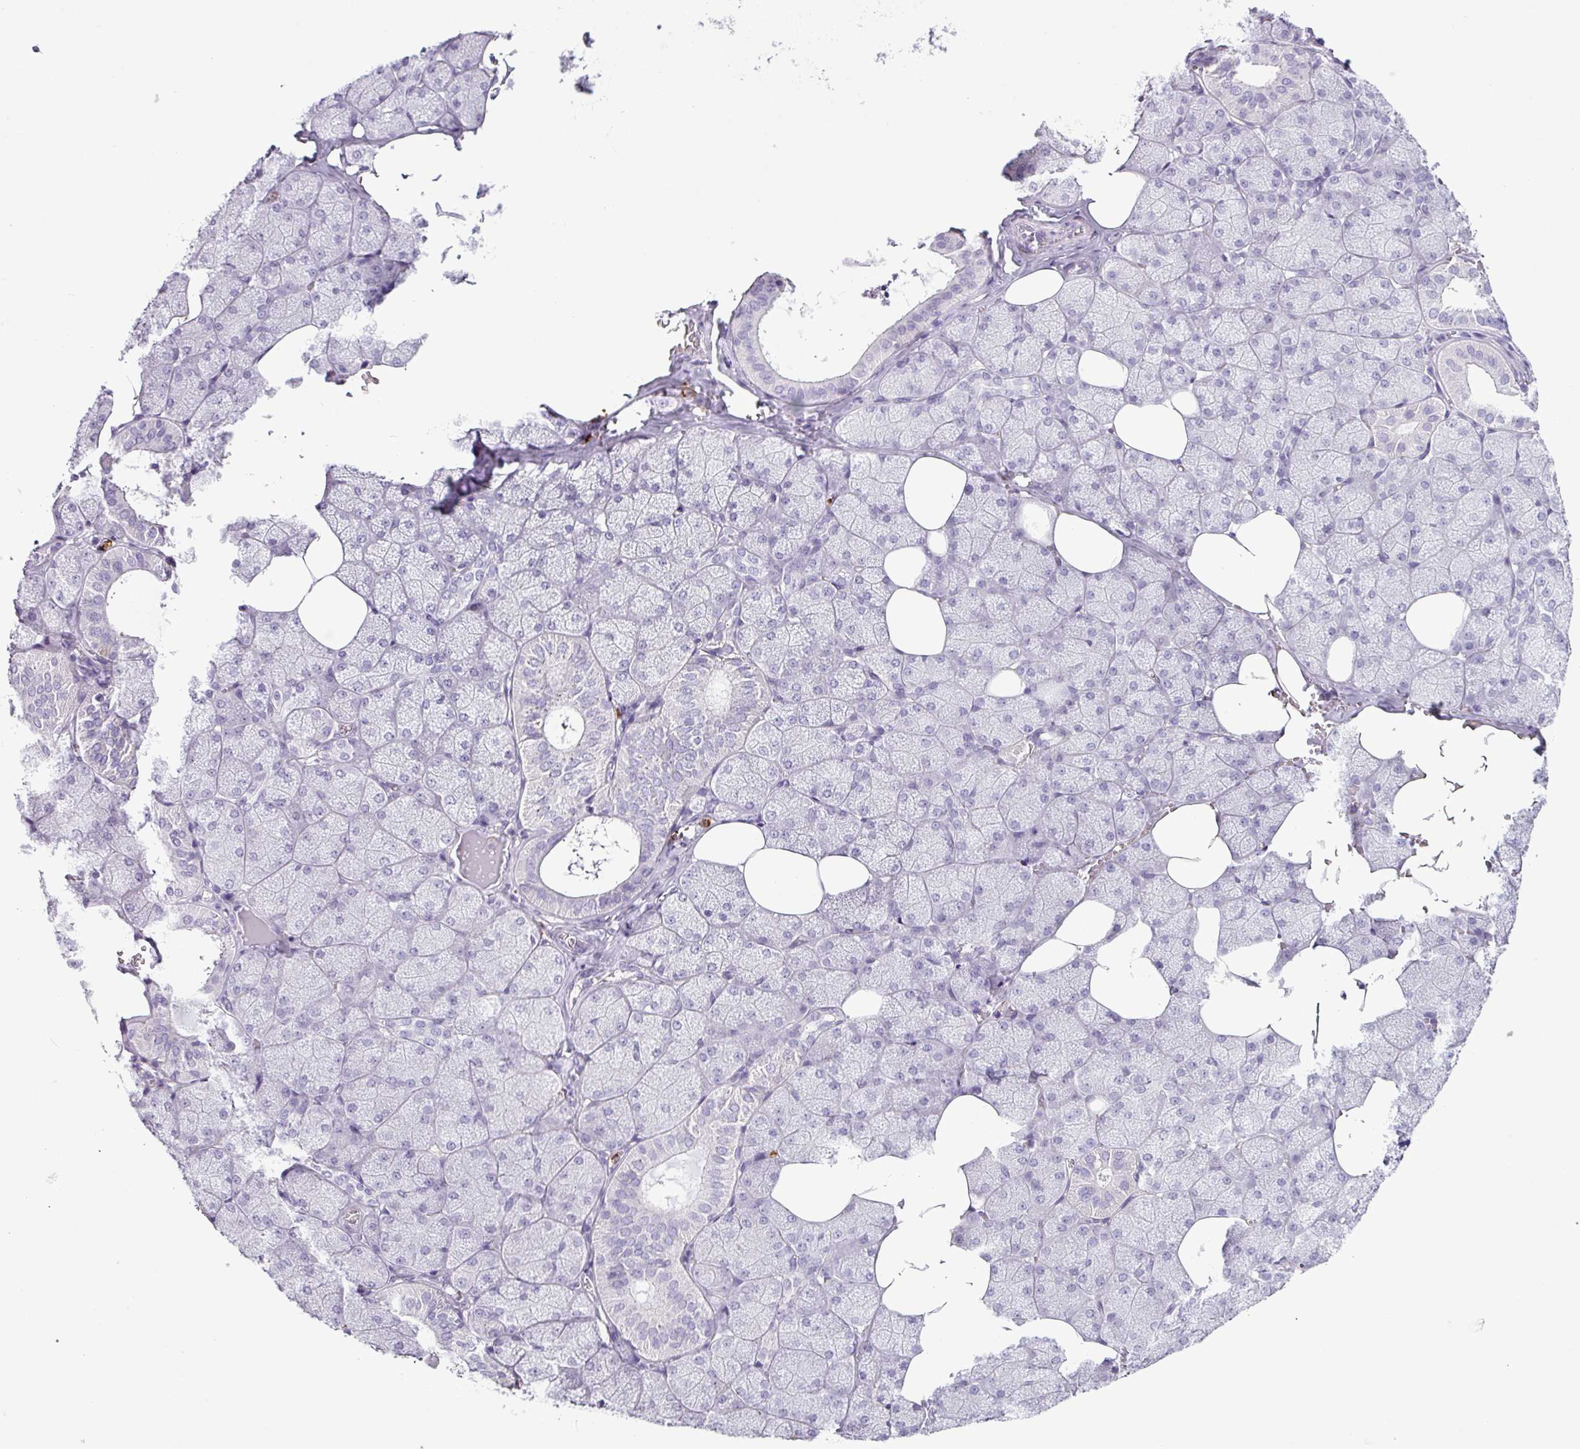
{"staining": {"intensity": "negative", "quantity": "none", "location": "none"}, "tissue": "salivary gland", "cell_type": "Glandular cells", "image_type": "normal", "snomed": [{"axis": "morphology", "description": "Normal tissue, NOS"}, {"axis": "topography", "description": "Salivary gland"}, {"axis": "topography", "description": "Peripheral nerve tissue"}], "caption": "Salivary gland was stained to show a protein in brown. There is no significant expression in glandular cells. The staining was performed using DAB (3,3'-diaminobenzidine) to visualize the protein expression in brown, while the nuclei were stained in blue with hematoxylin (Magnification: 20x).", "gene": "TMEM178A", "patient": {"sex": "male", "age": 38}}